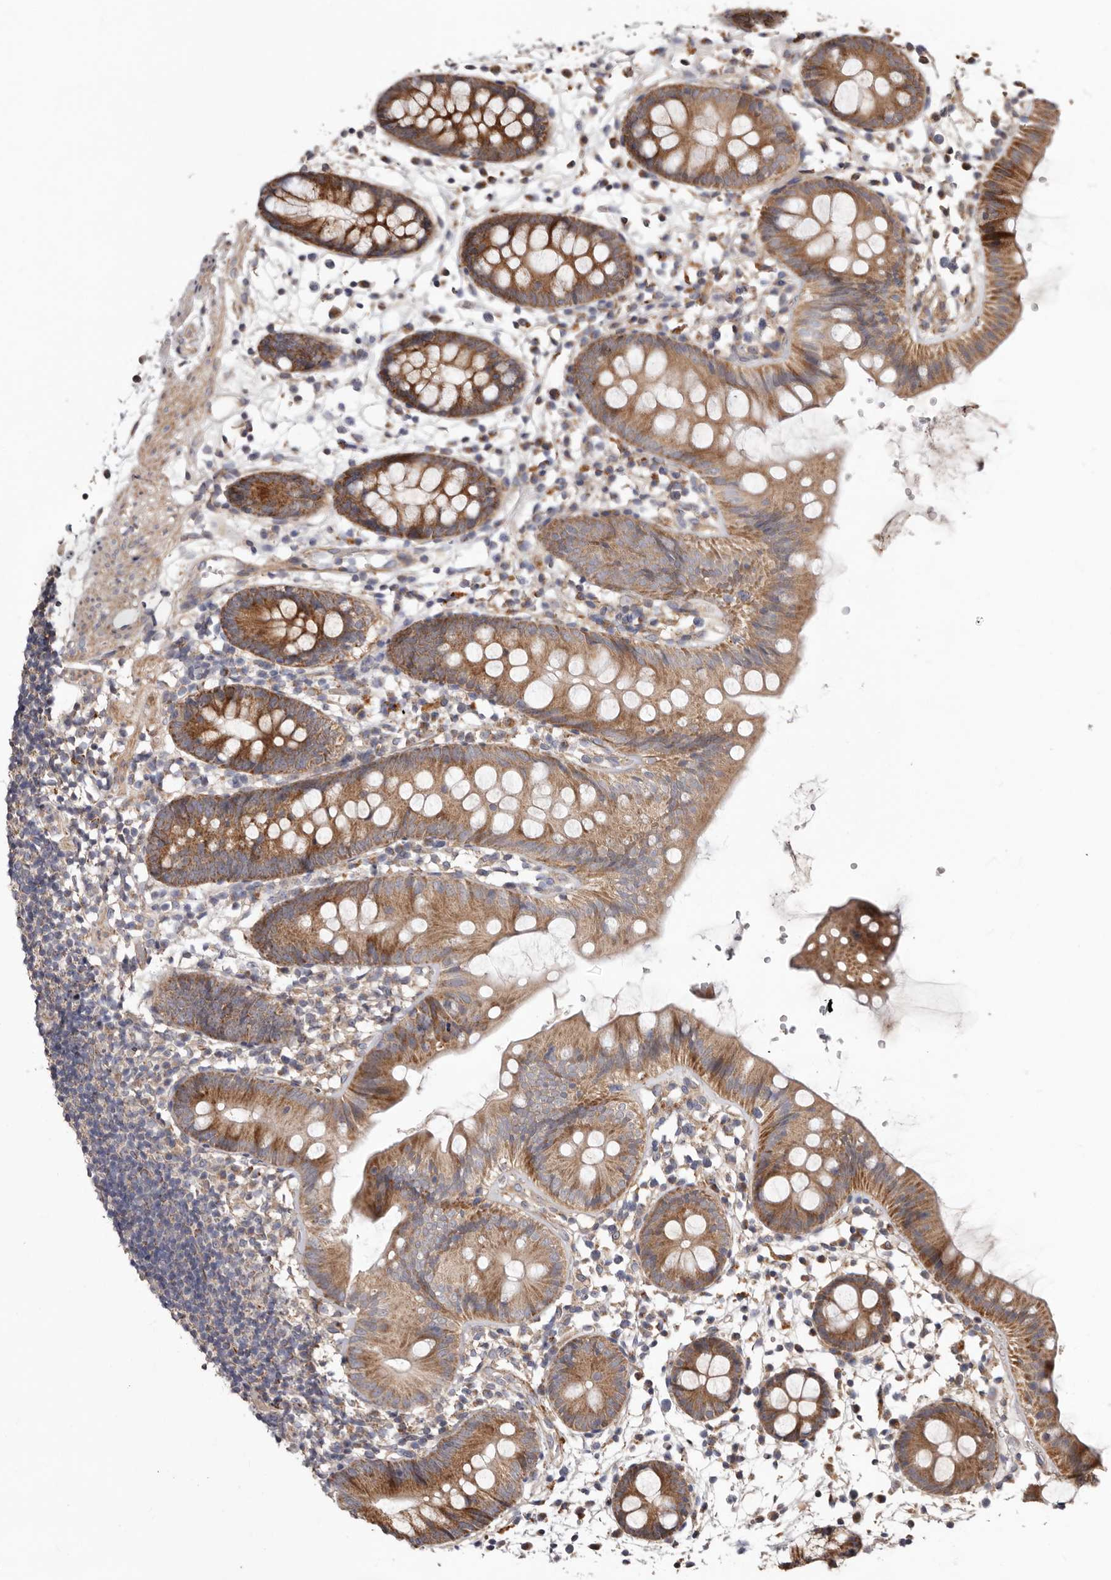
{"staining": {"intensity": "strong", "quantity": ">75%", "location": "cytoplasmic/membranous"}, "tissue": "colon", "cell_type": "Endothelial cells", "image_type": "normal", "snomed": [{"axis": "morphology", "description": "Normal tissue, NOS"}, {"axis": "topography", "description": "Colon"}], "caption": "Endothelial cells exhibit high levels of strong cytoplasmic/membranous expression in approximately >75% of cells in benign colon. The staining was performed using DAB (3,3'-diaminobenzidine) to visualize the protein expression in brown, while the nuclei were stained in blue with hematoxylin (Magnification: 20x).", "gene": "PROKR1", "patient": {"sex": "male", "age": 56}}